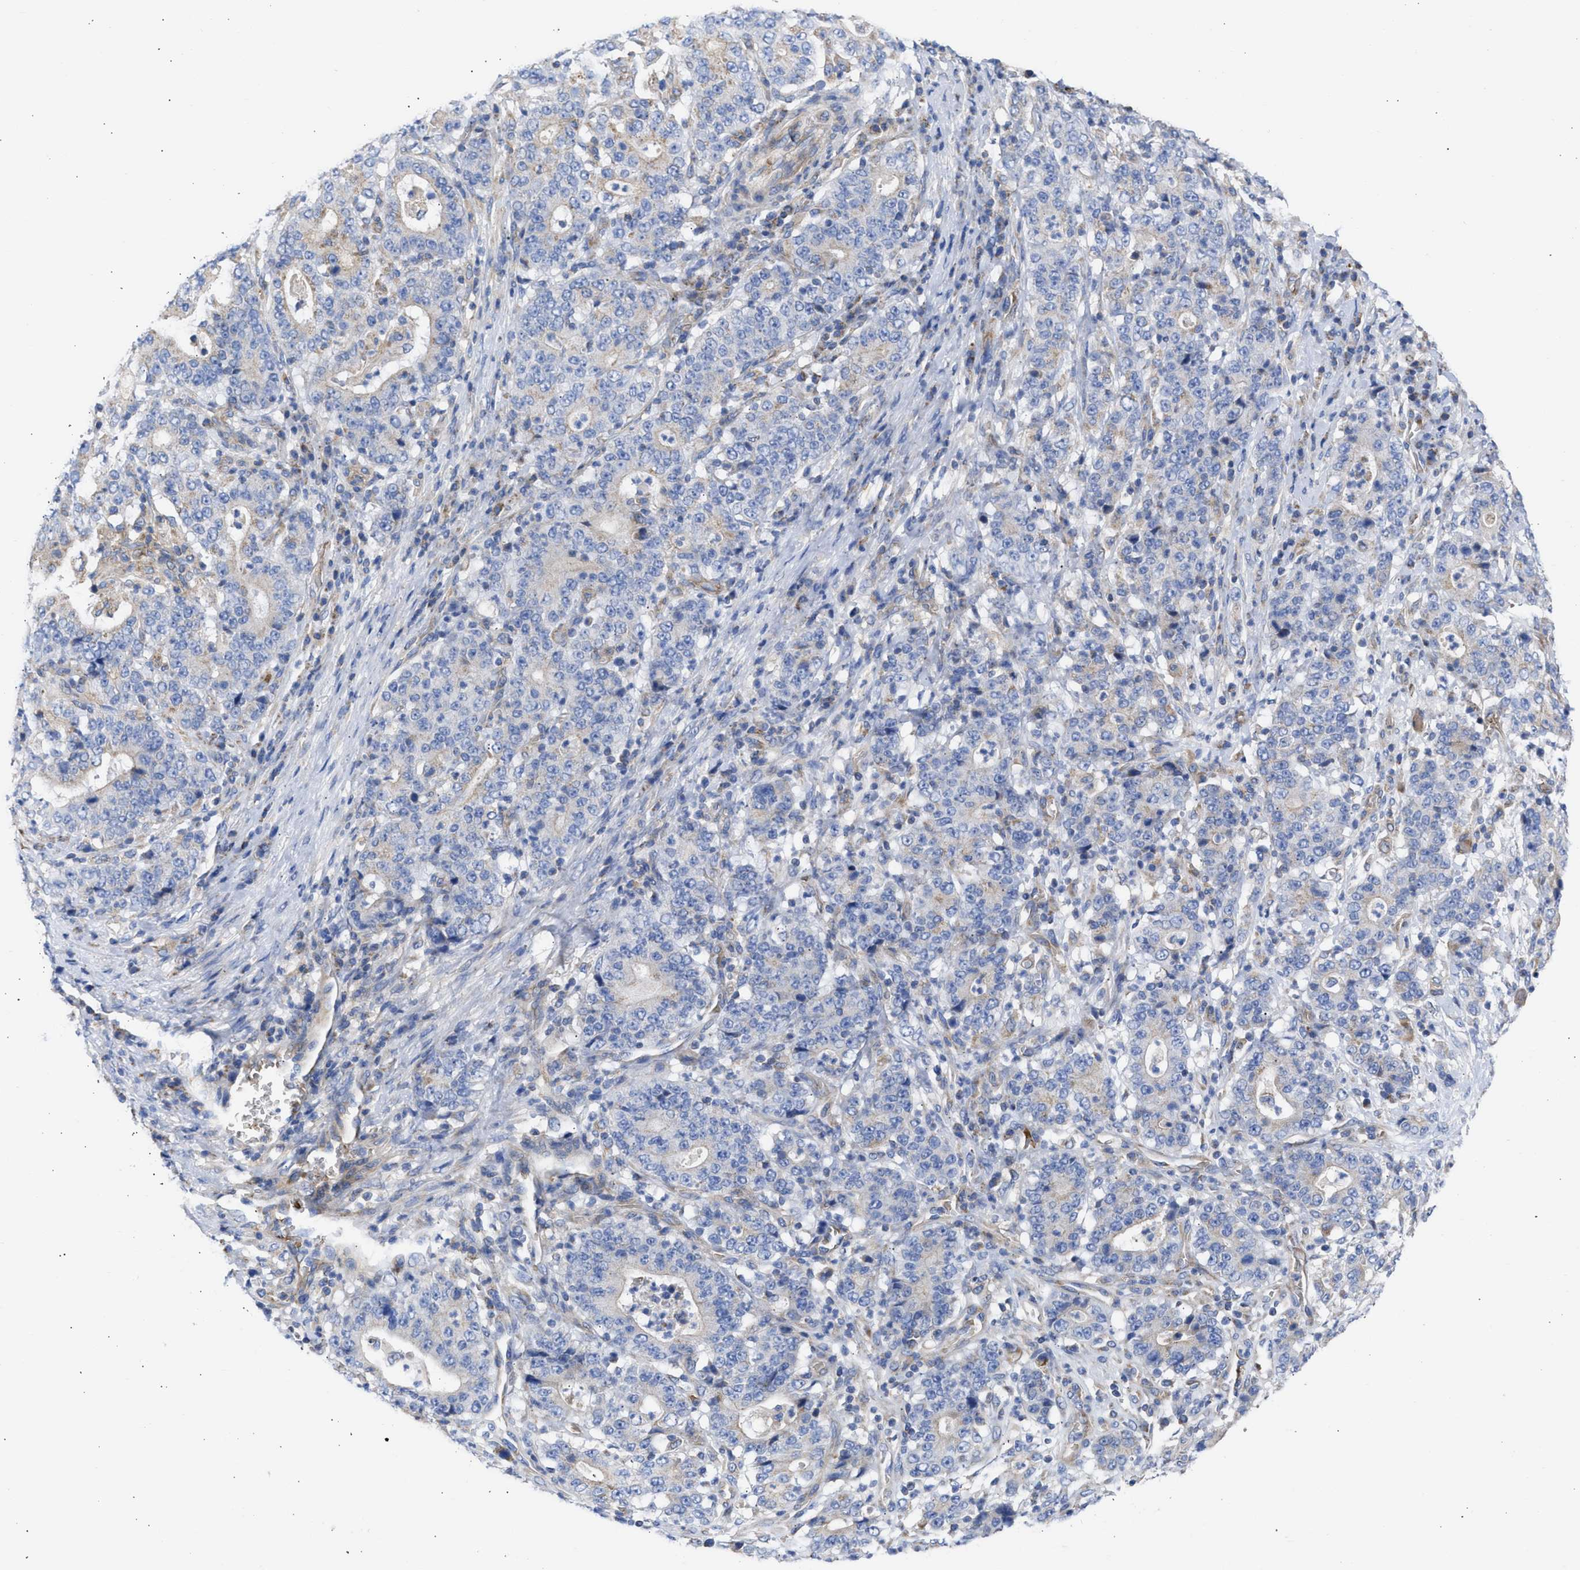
{"staining": {"intensity": "weak", "quantity": "<25%", "location": "cytoplasmic/membranous"}, "tissue": "stomach cancer", "cell_type": "Tumor cells", "image_type": "cancer", "snomed": [{"axis": "morphology", "description": "Normal tissue, NOS"}, {"axis": "morphology", "description": "Adenocarcinoma, NOS"}, {"axis": "topography", "description": "Stomach, upper"}, {"axis": "topography", "description": "Stomach"}], "caption": "This is an immunohistochemistry image of human stomach adenocarcinoma. There is no expression in tumor cells.", "gene": "BTG3", "patient": {"sex": "male", "age": 59}}